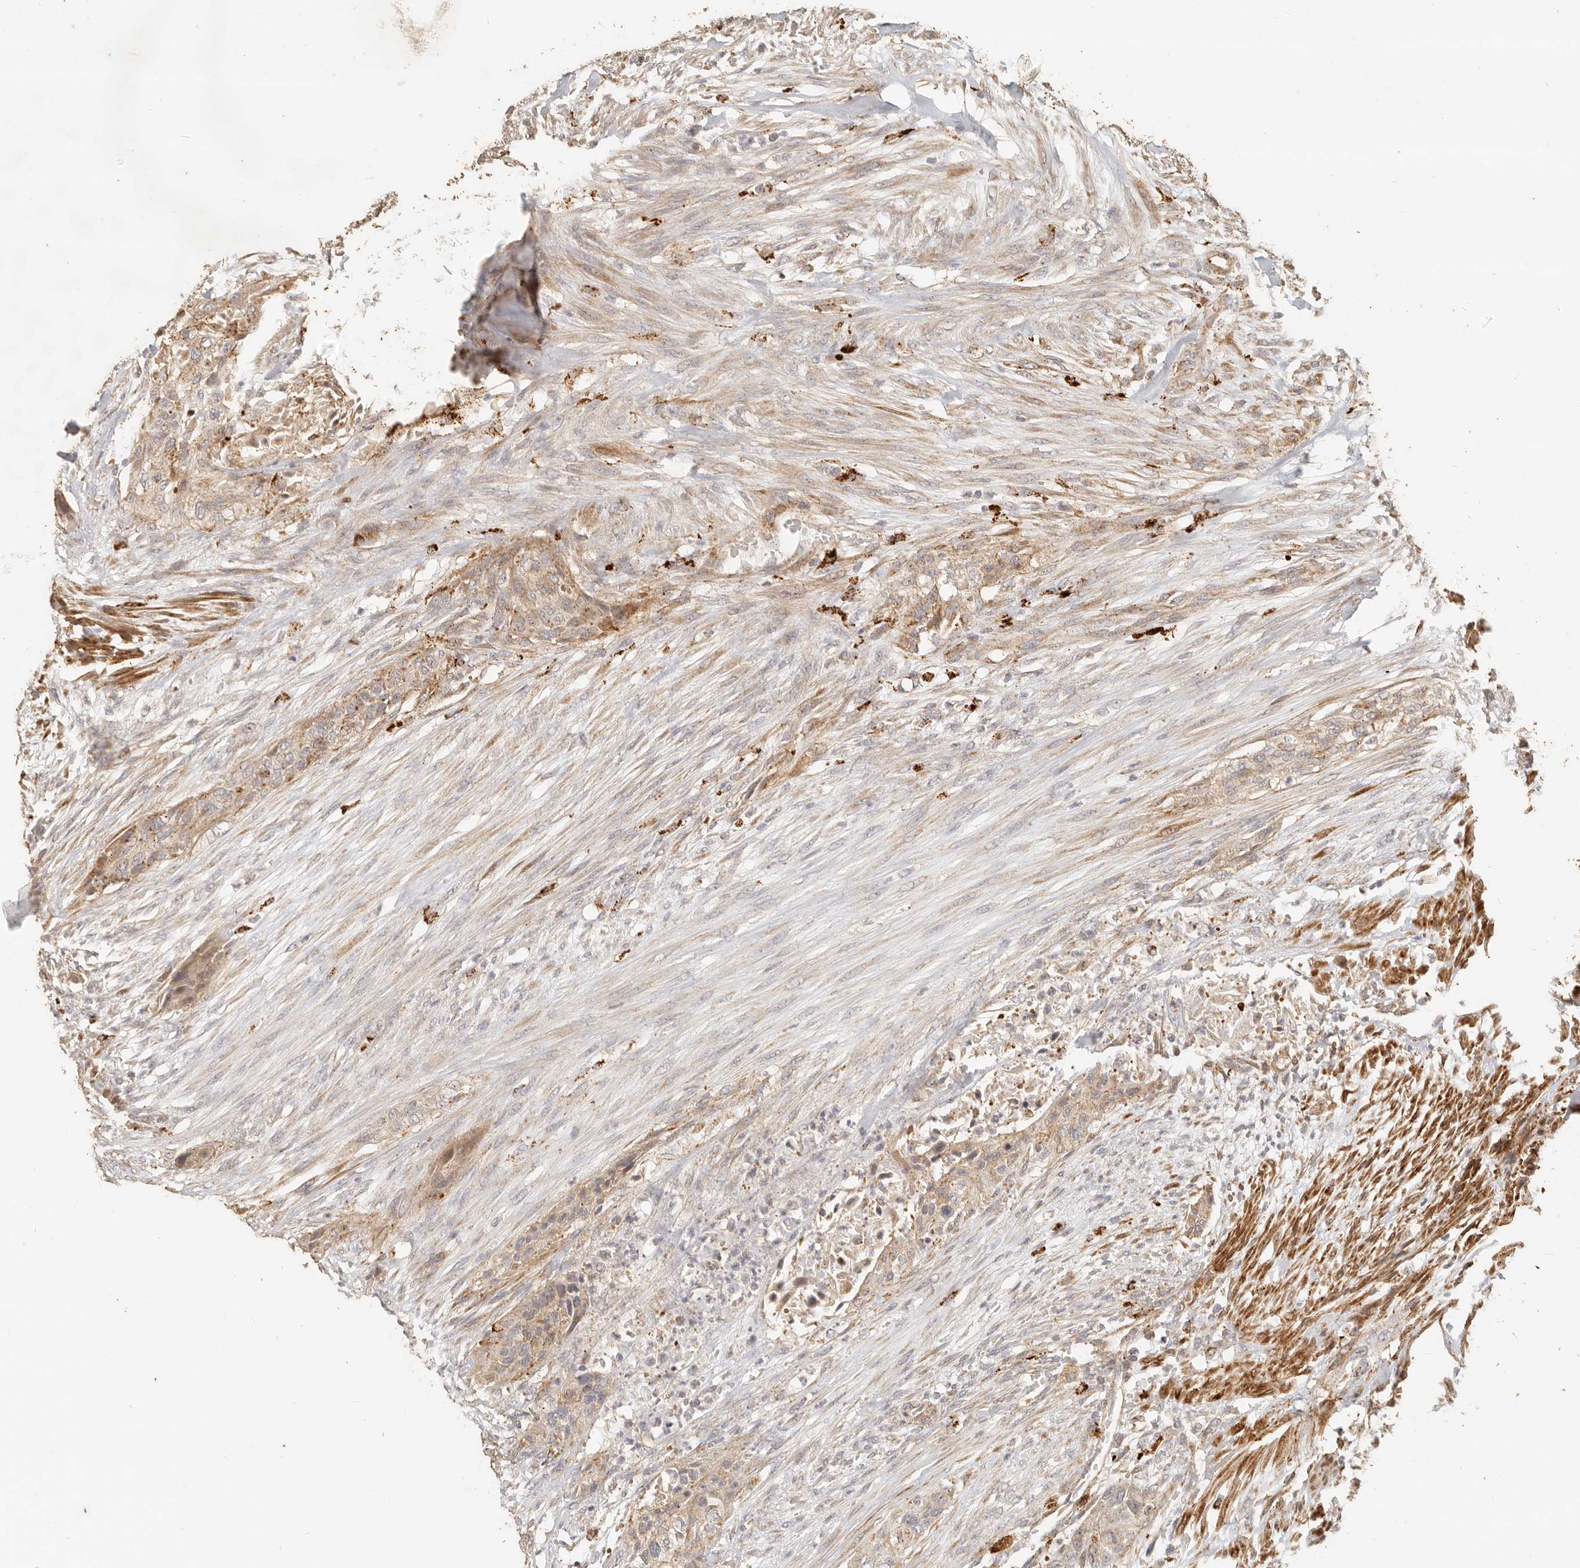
{"staining": {"intensity": "weak", "quantity": ">75%", "location": "cytoplasmic/membranous"}, "tissue": "urothelial cancer", "cell_type": "Tumor cells", "image_type": "cancer", "snomed": [{"axis": "morphology", "description": "Urothelial carcinoma, High grade"}, {"axis": "topography", "description": "Urinary bladder"}], "caption": "Weak cytoplasmic/membranous staining for a protein is seen in approximately >75% of tumor cells of high-grade urothelial carcinoma using immunohistochemistry.", "gene": "PTPN22", "patient": {"sex": "male", "age": 35}}